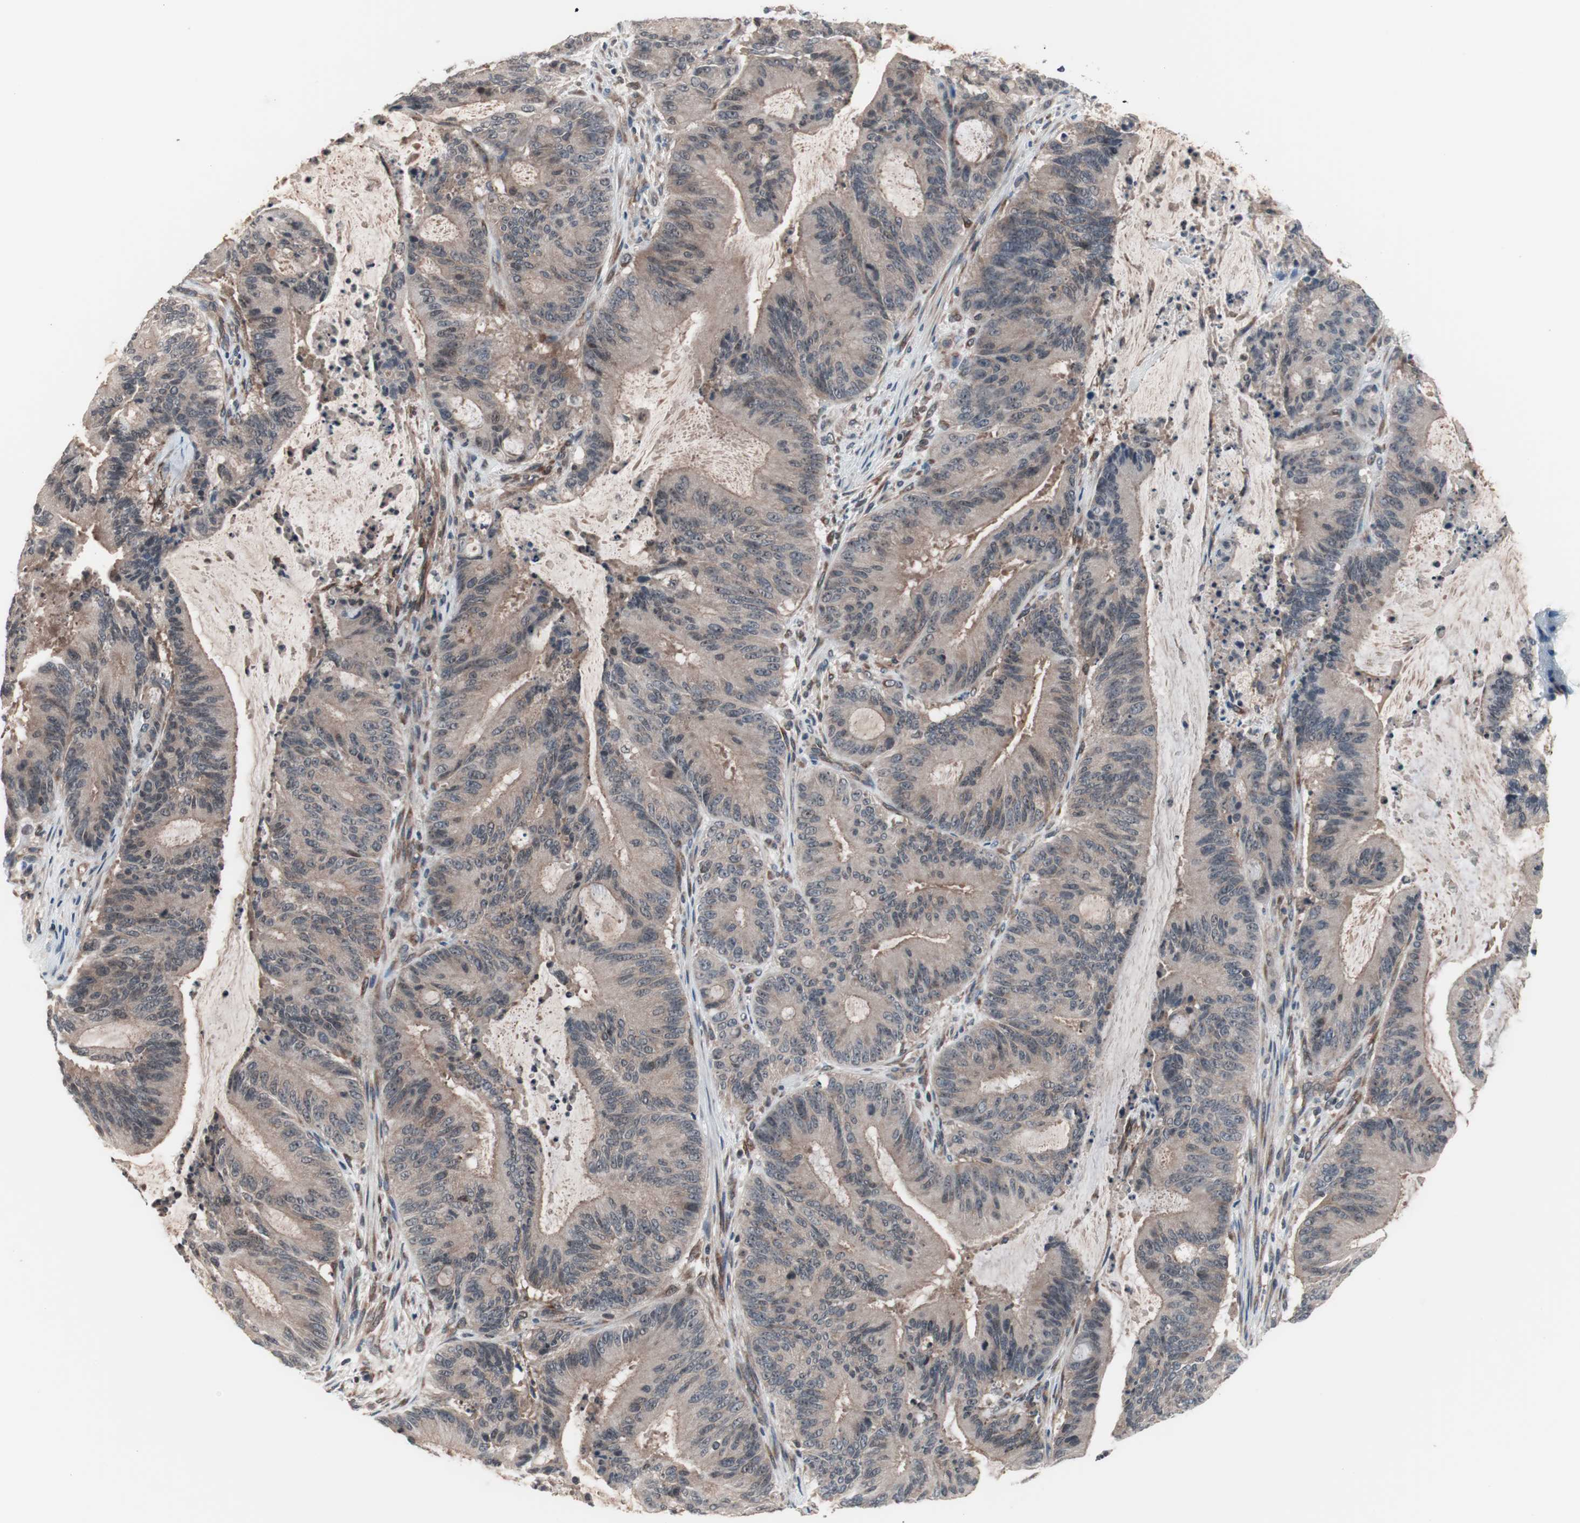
{"staining": {"intensity": "weak", "quantity": "25%-75%", "location": "cytoplasmic/membranous"}, "tissue": "liver cancer", "cell_type": "Tumor cells", "image_type": "cancer", "snomed": [{"axis": "morphology", "description": "Cholangiocarcinoma"}, {"axis": "topography", "description": "Liver"}], "caption": "Weak cytoplasmic/membranous expression for a protein is present in about 25%-75% of tumor cells of liver cholangiocarcinoma using IHC.", "gene": "IRS1", "patient": {"sex": "female", "age": 73}}